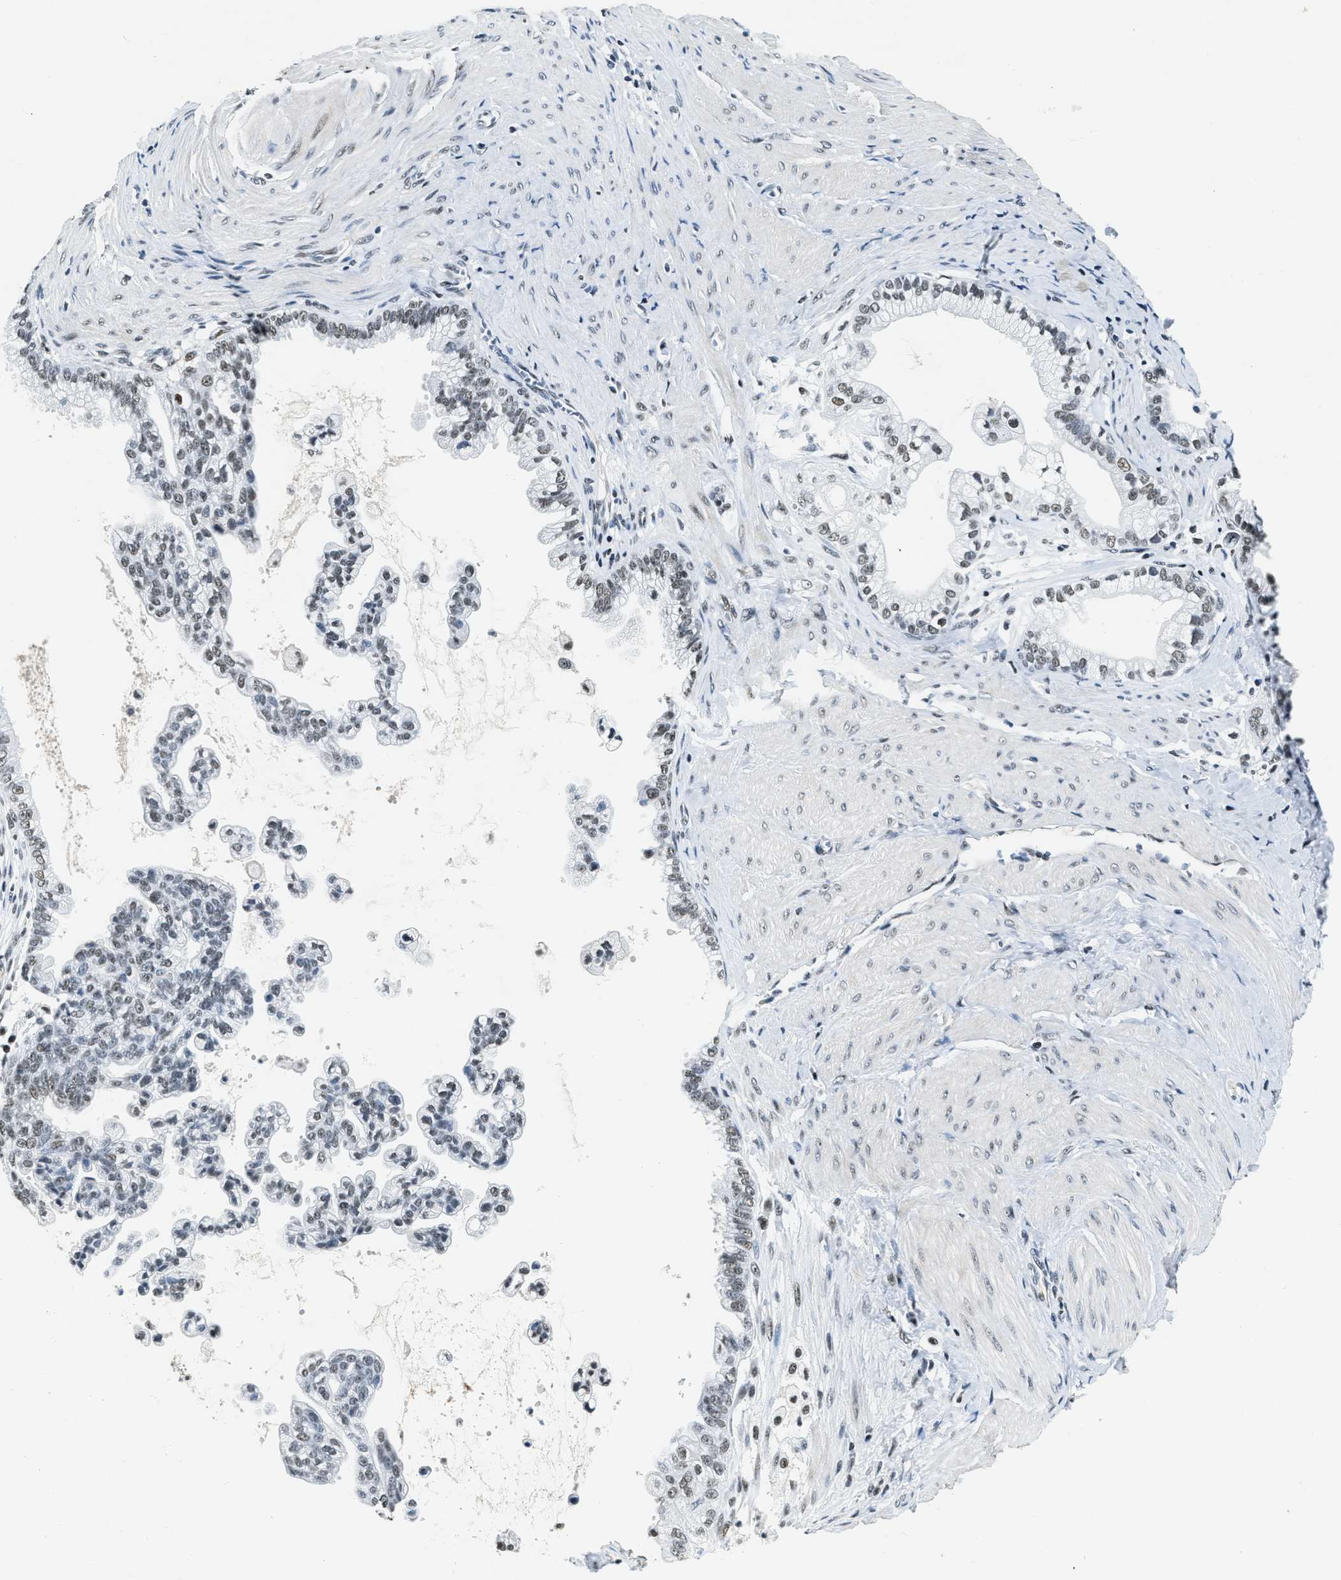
{"staining": {"intensity": "weak", "quantity": "25%-75%", "location": "nuclear"}, "tissue": "pancreatic cancer", "cell_type": "Tumor cells", "image_type": "cancer", "snomed": [{"axis": "morphology", "description": "Adenocarcinoma, NOS"}, {"axis": "topography", "description": "Pancreas"}], "caption": "Immunohistochemistry (IHC) staining of pancreatic cancer (adenocarcinoma), which exhibits low levels of weak nuclear expression in about 25%-75% of tumor cells indicating weak nuclear protein expression. The staining was performed using DAB (brown) for protein detection and nuclei were counterstained in hematoxylin (blue).", "gene": "CCNE1", "patient": {"sex": "male", "age": 69}}